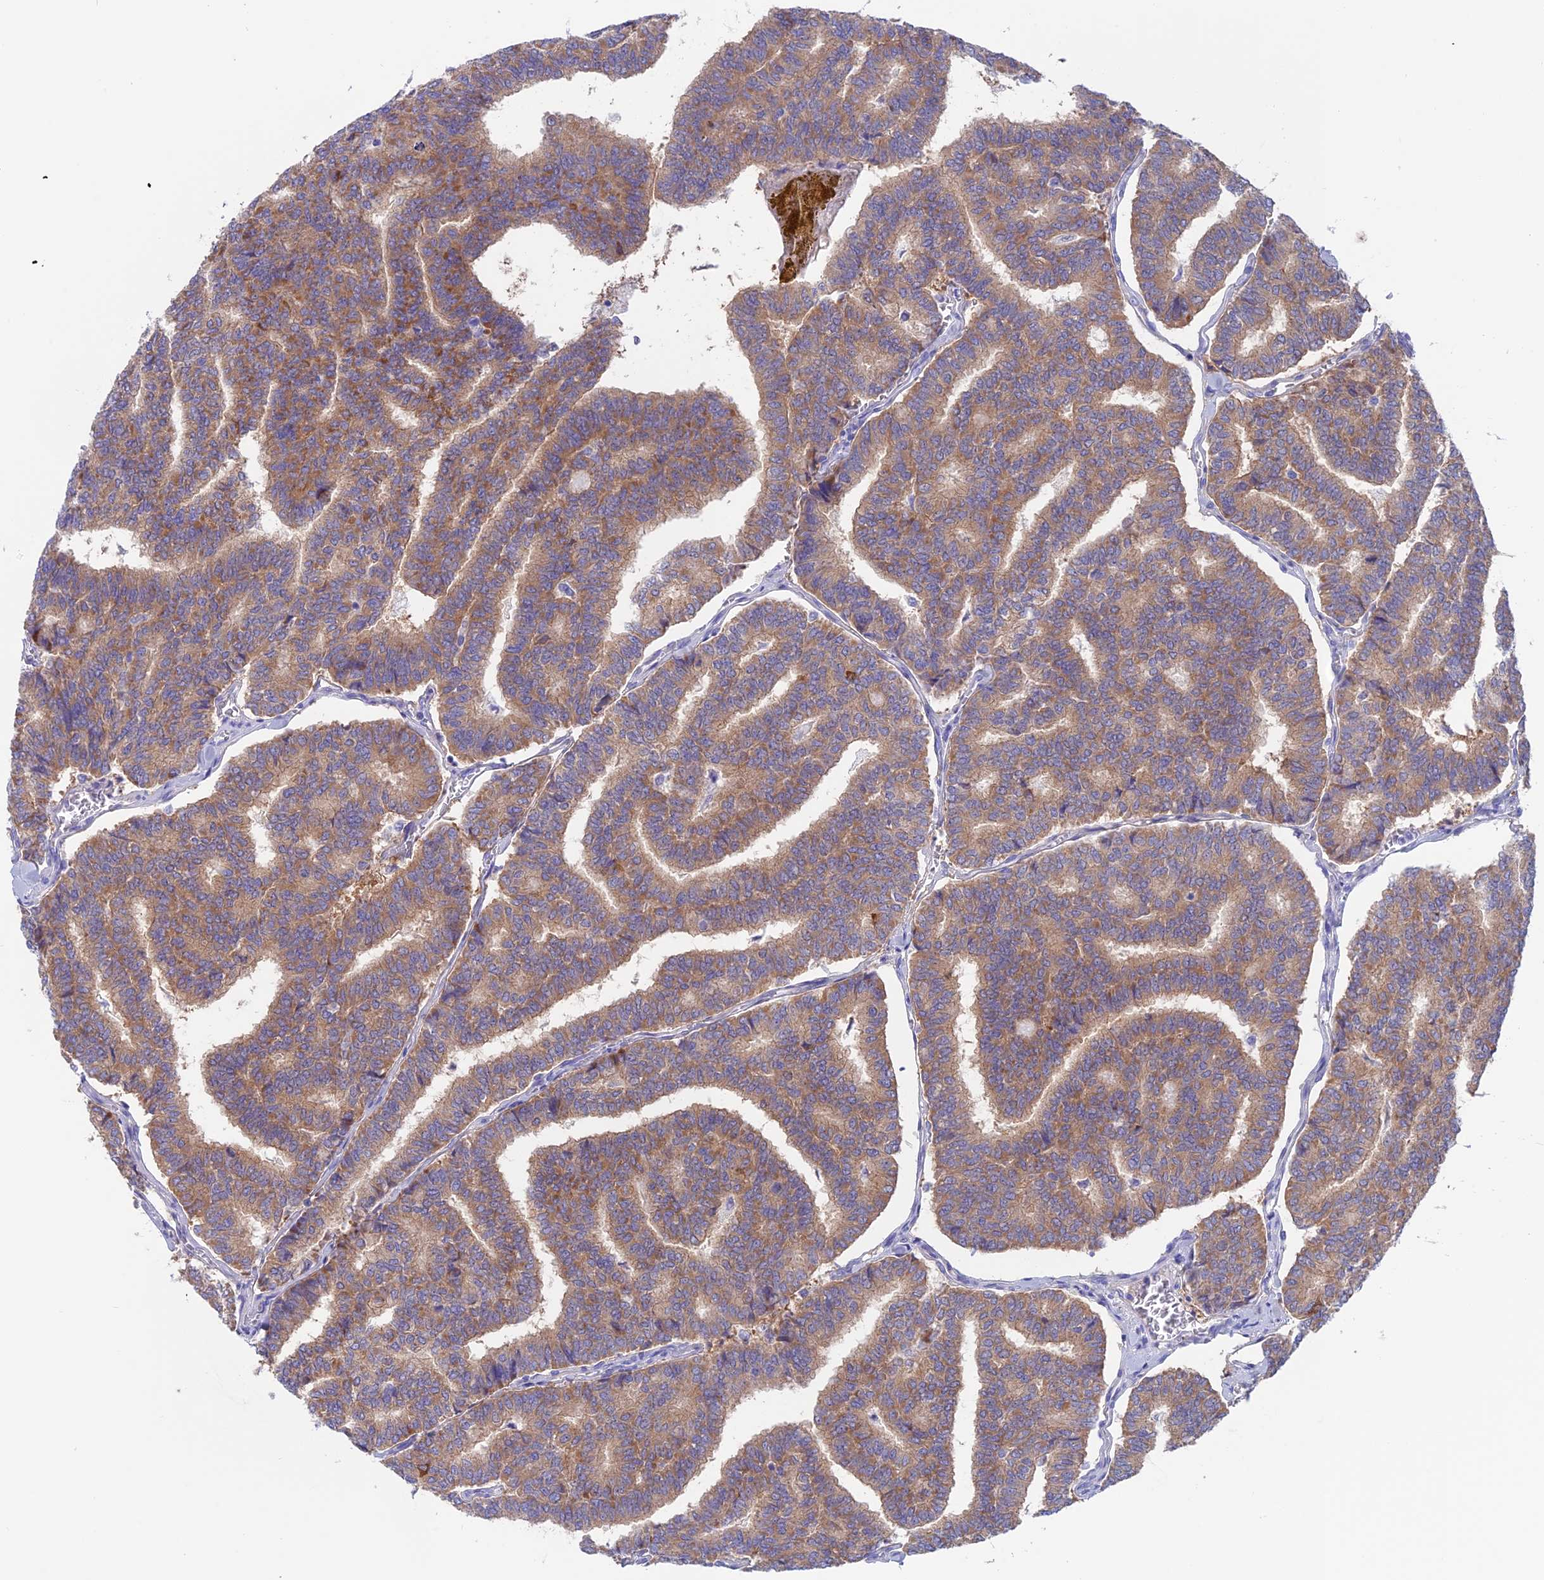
{"staining": {"intensity": "moderate", "quantity": ">75%", "location": "cytoplasmic/membranous"}, "tissue": "thyroid cancer", "cell_type": "Tumor cells", "image_type": "cancer", "snomed": [{"axis": "morphology", "description": "Papillary adenocarcinoma, NOS"}, {"axis": "topography", "description": "Thyroid gland"}], "caption": "An IHC micrograph of tumor tissue is shown. Protein staining in brown highlights moderate cytoplasmic/membranous positivity in thyroid cancer (papillary adenocarcinoma) within tumor cells. The staining was performed using DAB to visualize the protein expression in brown, while the nuclei were stained in blue with hematoxylin (Magnification: 20x).", "gene": "LZTFL1", "patient": {"sex": "female", "age": 35}}